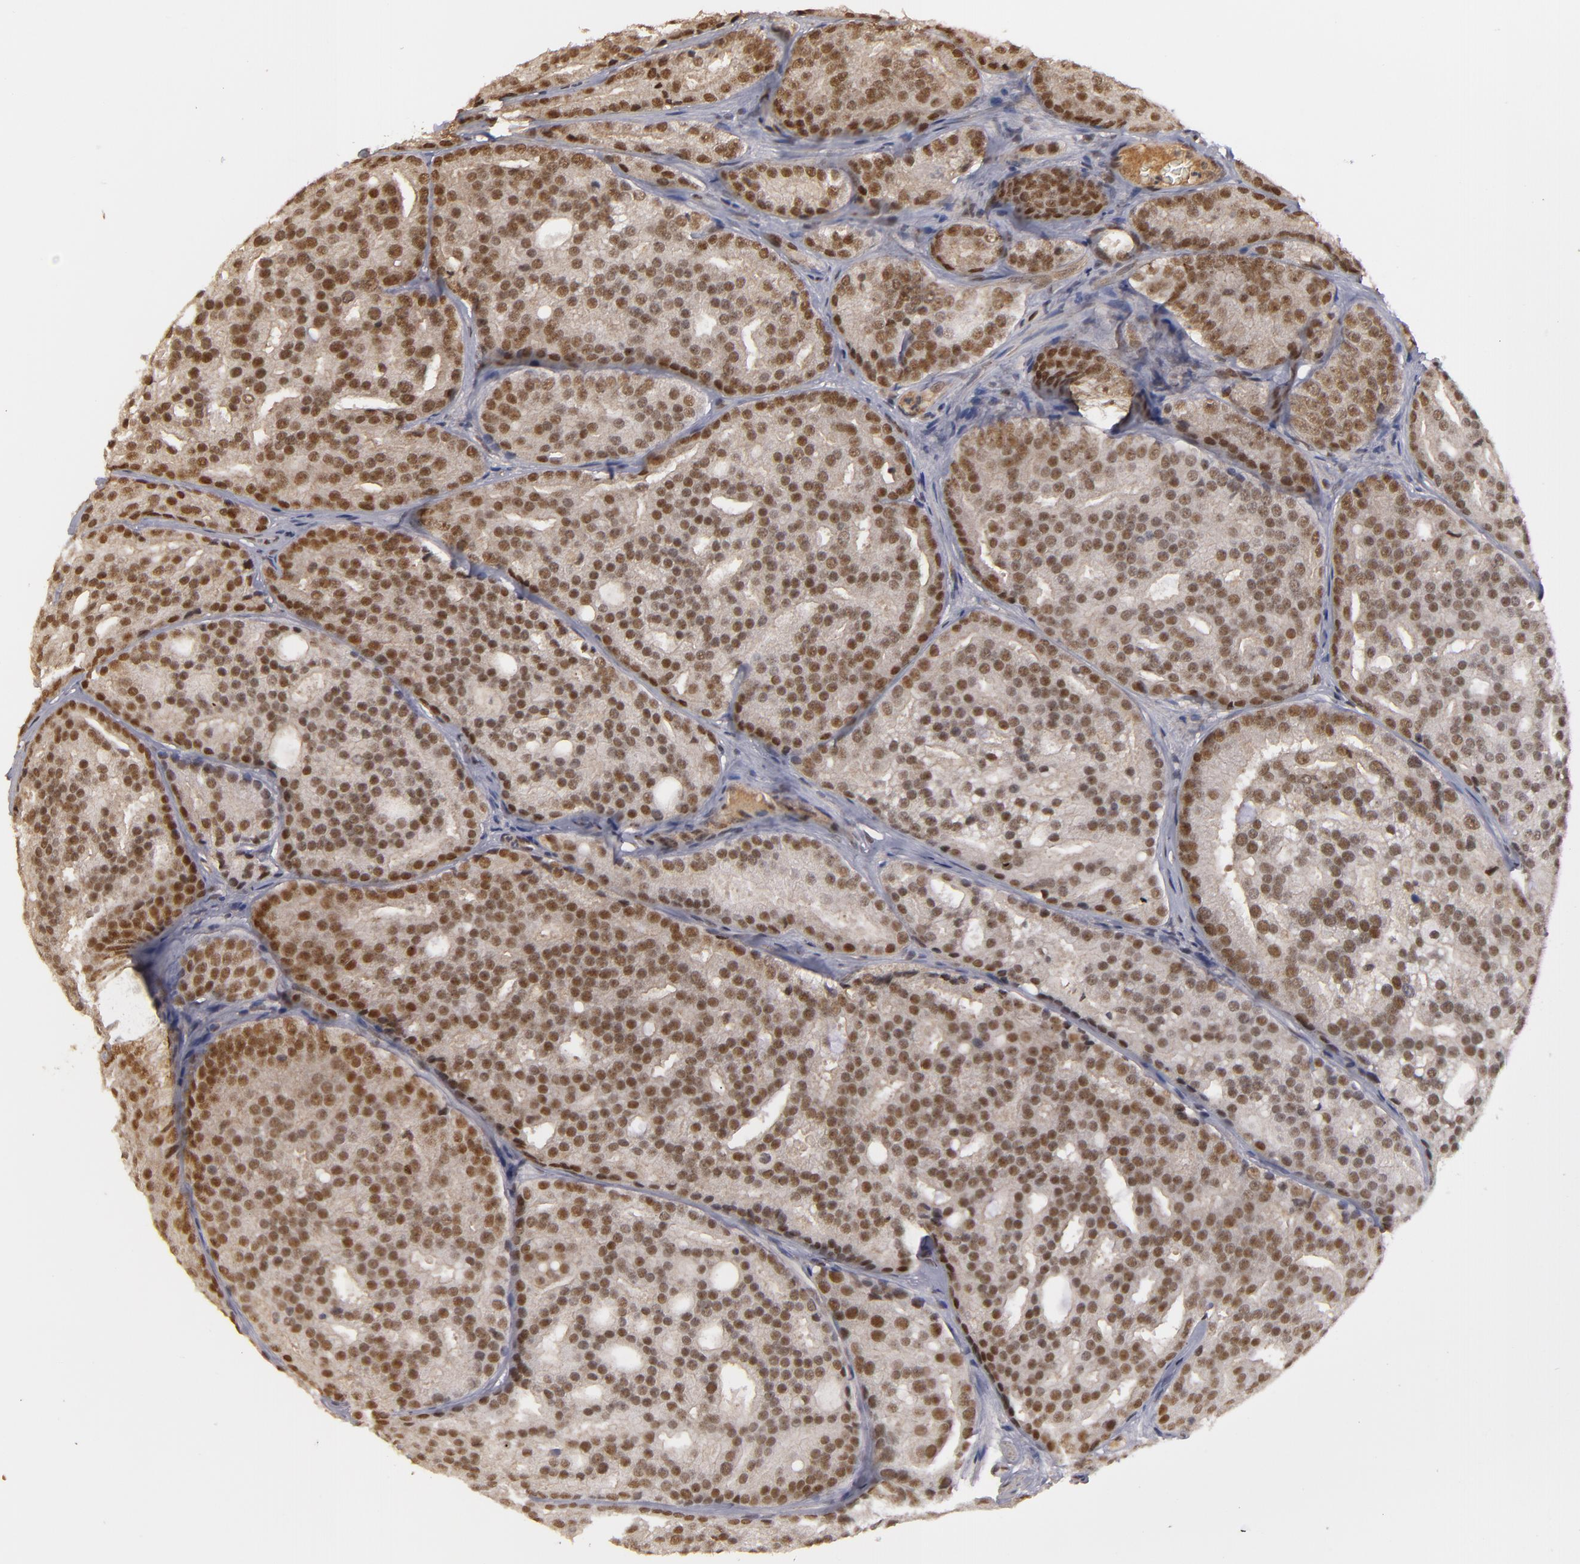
{"staining": {"intensity": "moderate", "quantity": ">75%", "location": "nuclear"}, "tissue": "prostate cancer", "cell_type": "Tumor cells", "image_type": "cancer", "snomed": [{"axis": "morphology", "description": "Adenocarcinoma, High grade"}, {"axis": "topography", "description": "Prostate"}], "caption": "Prostate cancer stained with a protein marker displays moderate staining in tumor cells.", "gene": "ZNF234", "patient": {"sex": "male", "age": 64}}